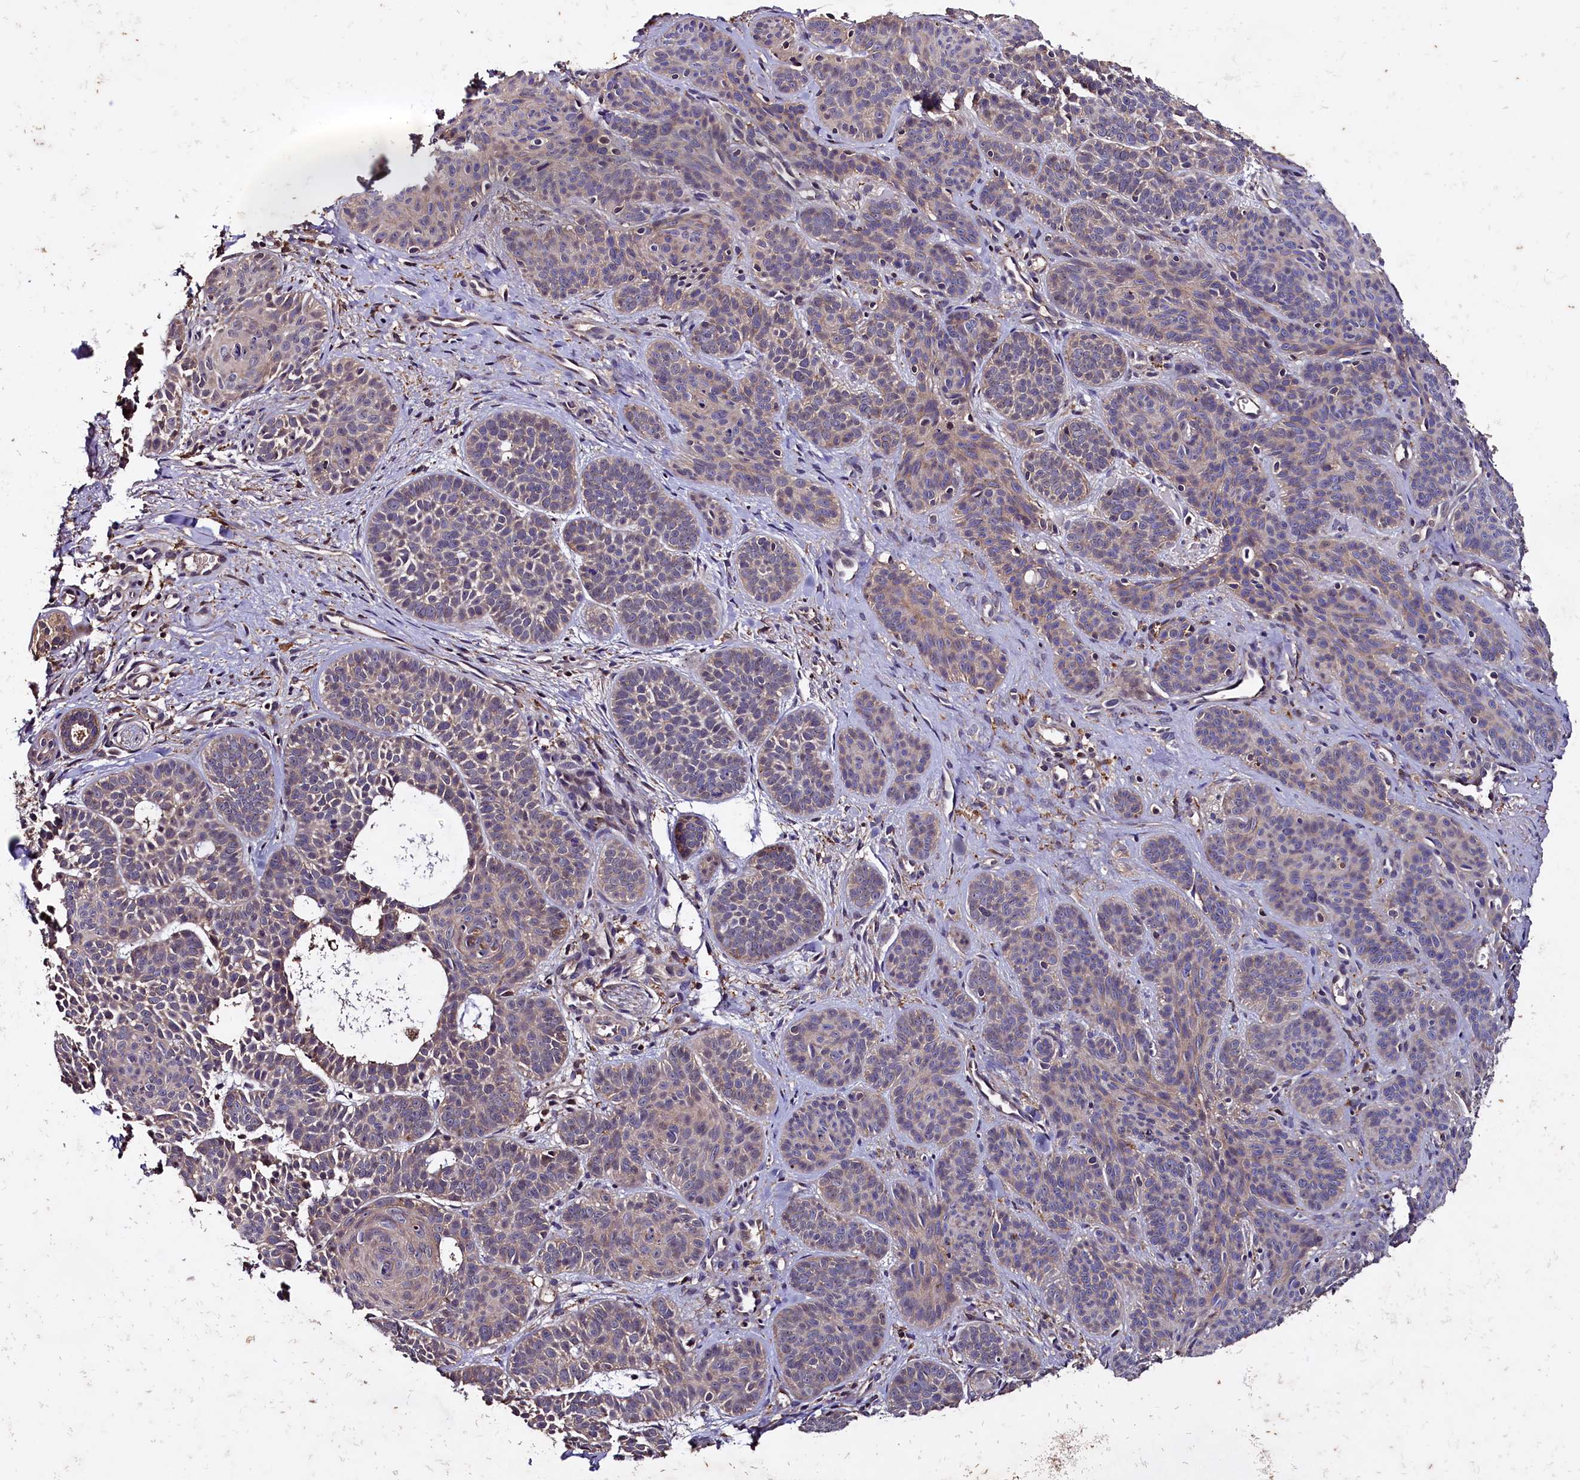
{"staining": {"intensity": "weak", "quantity": "<25%", "location": "cytoplasmic/membranous"}, "tissue": "skin cancer", "cell_type": "Tumor cells", "image_type": "cancer", "snomed": [{"axis": "morphology", "description": "Basal cell carcinoma"}, {"axis": "topography", "description": "Skin"}], "caption": "This is an immunohistochemistry histopathology image of skin basal cell carcinoma. There is no expression in tumor cells.", "gene": "PLXNB1", "patient": {"sex": "male", "age": 85}}